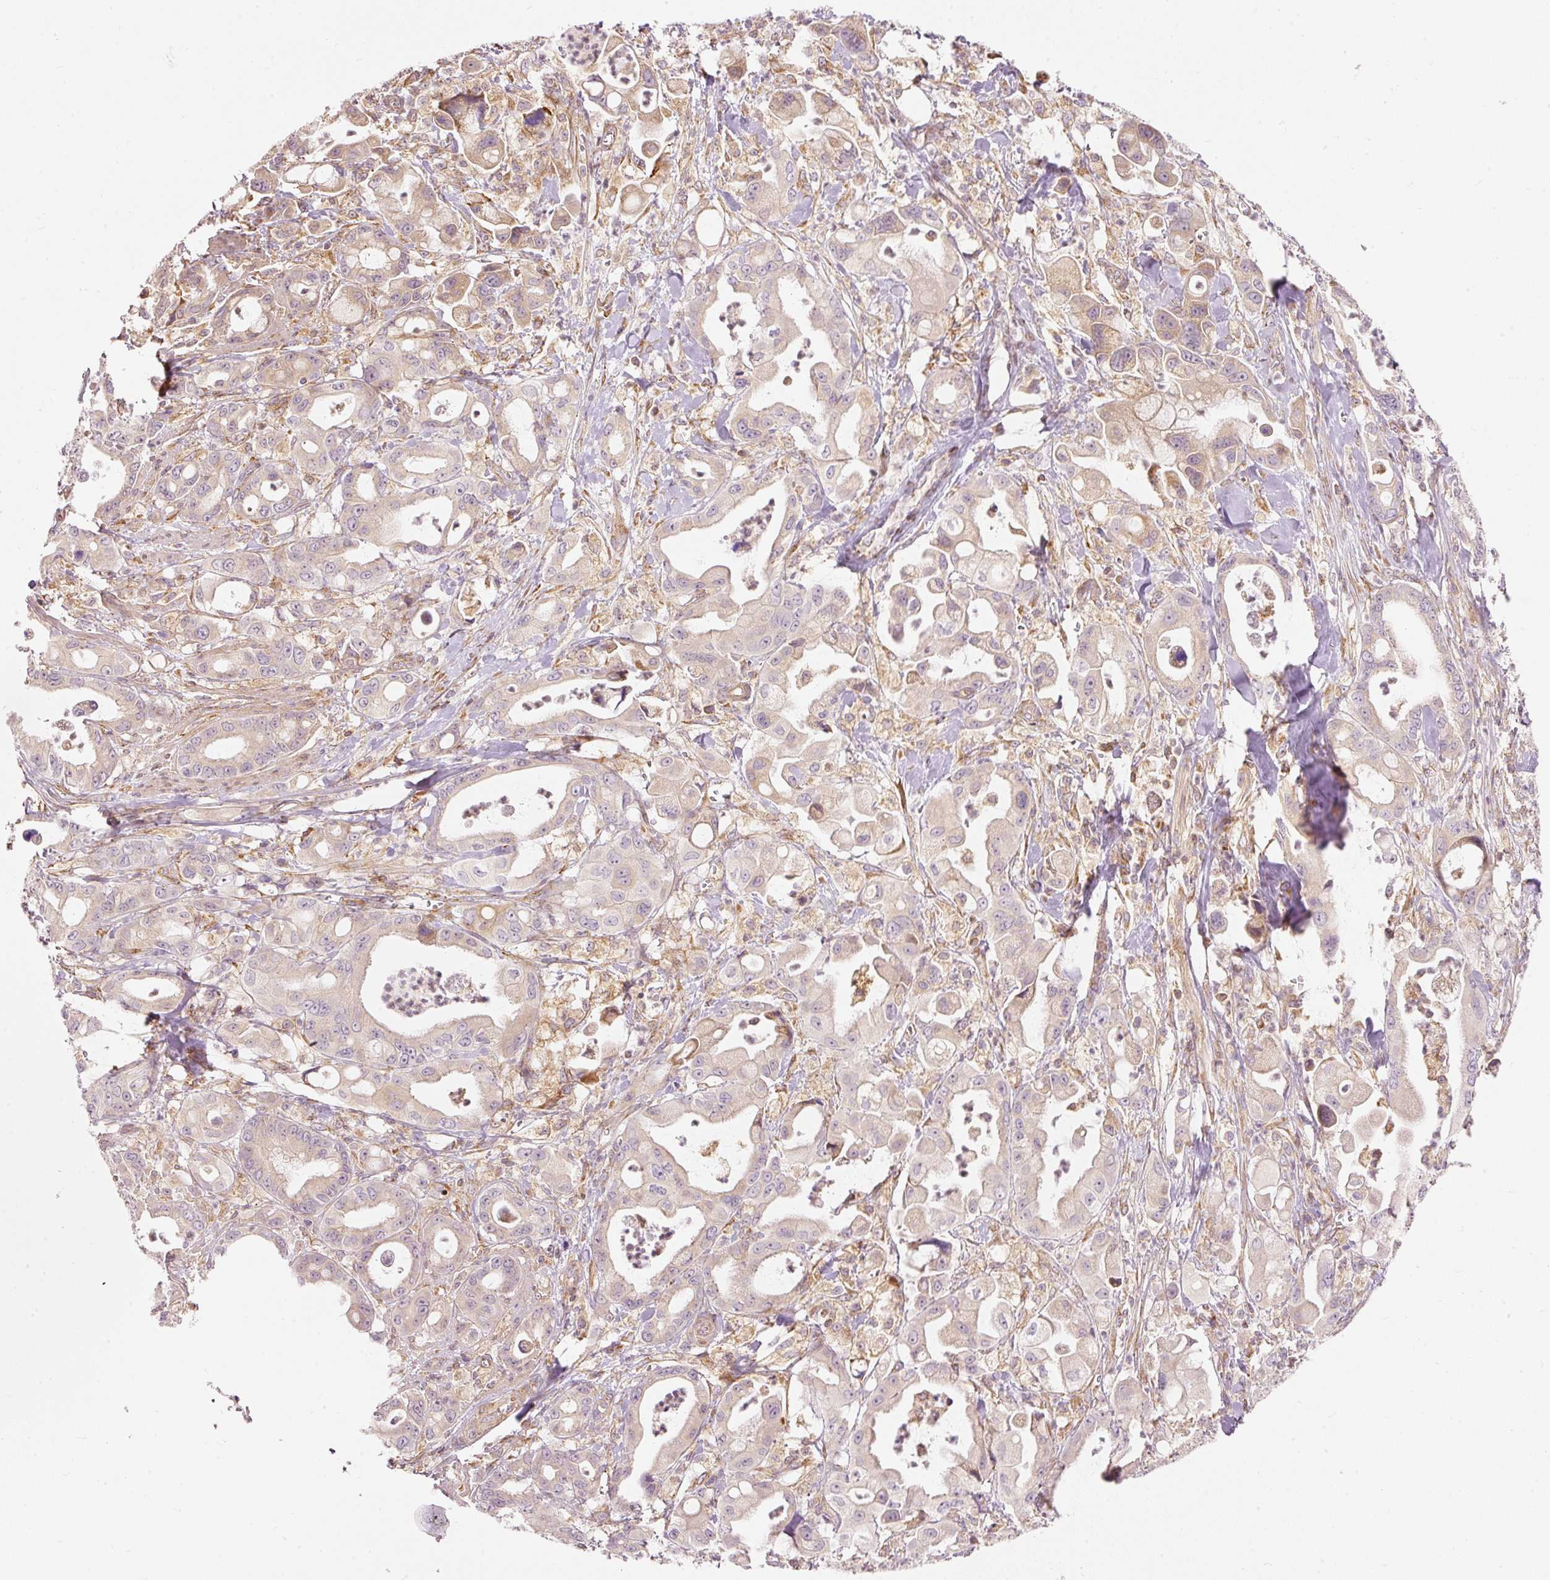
{"staining": {"intensity": "weak", "quantity": "<25%", "location": "cytoplasmic/membranous"}, "tissue": "pancreatic cancer", "cell_type": "Tumor cells", "image_type": "cancer", "snomed": [{"axis": "morphology", "description": "Adenocarcinoma, NOS"}, {"axis": "topography", "description": "Pancreas"}], "caption": "Human adenocarcinoma (pancreatic) stained for a protein using IHC demonstrates no staining in tumor cells.", "gene": "SNAPC5", "patient": {"sex": "male", "age": 68}}